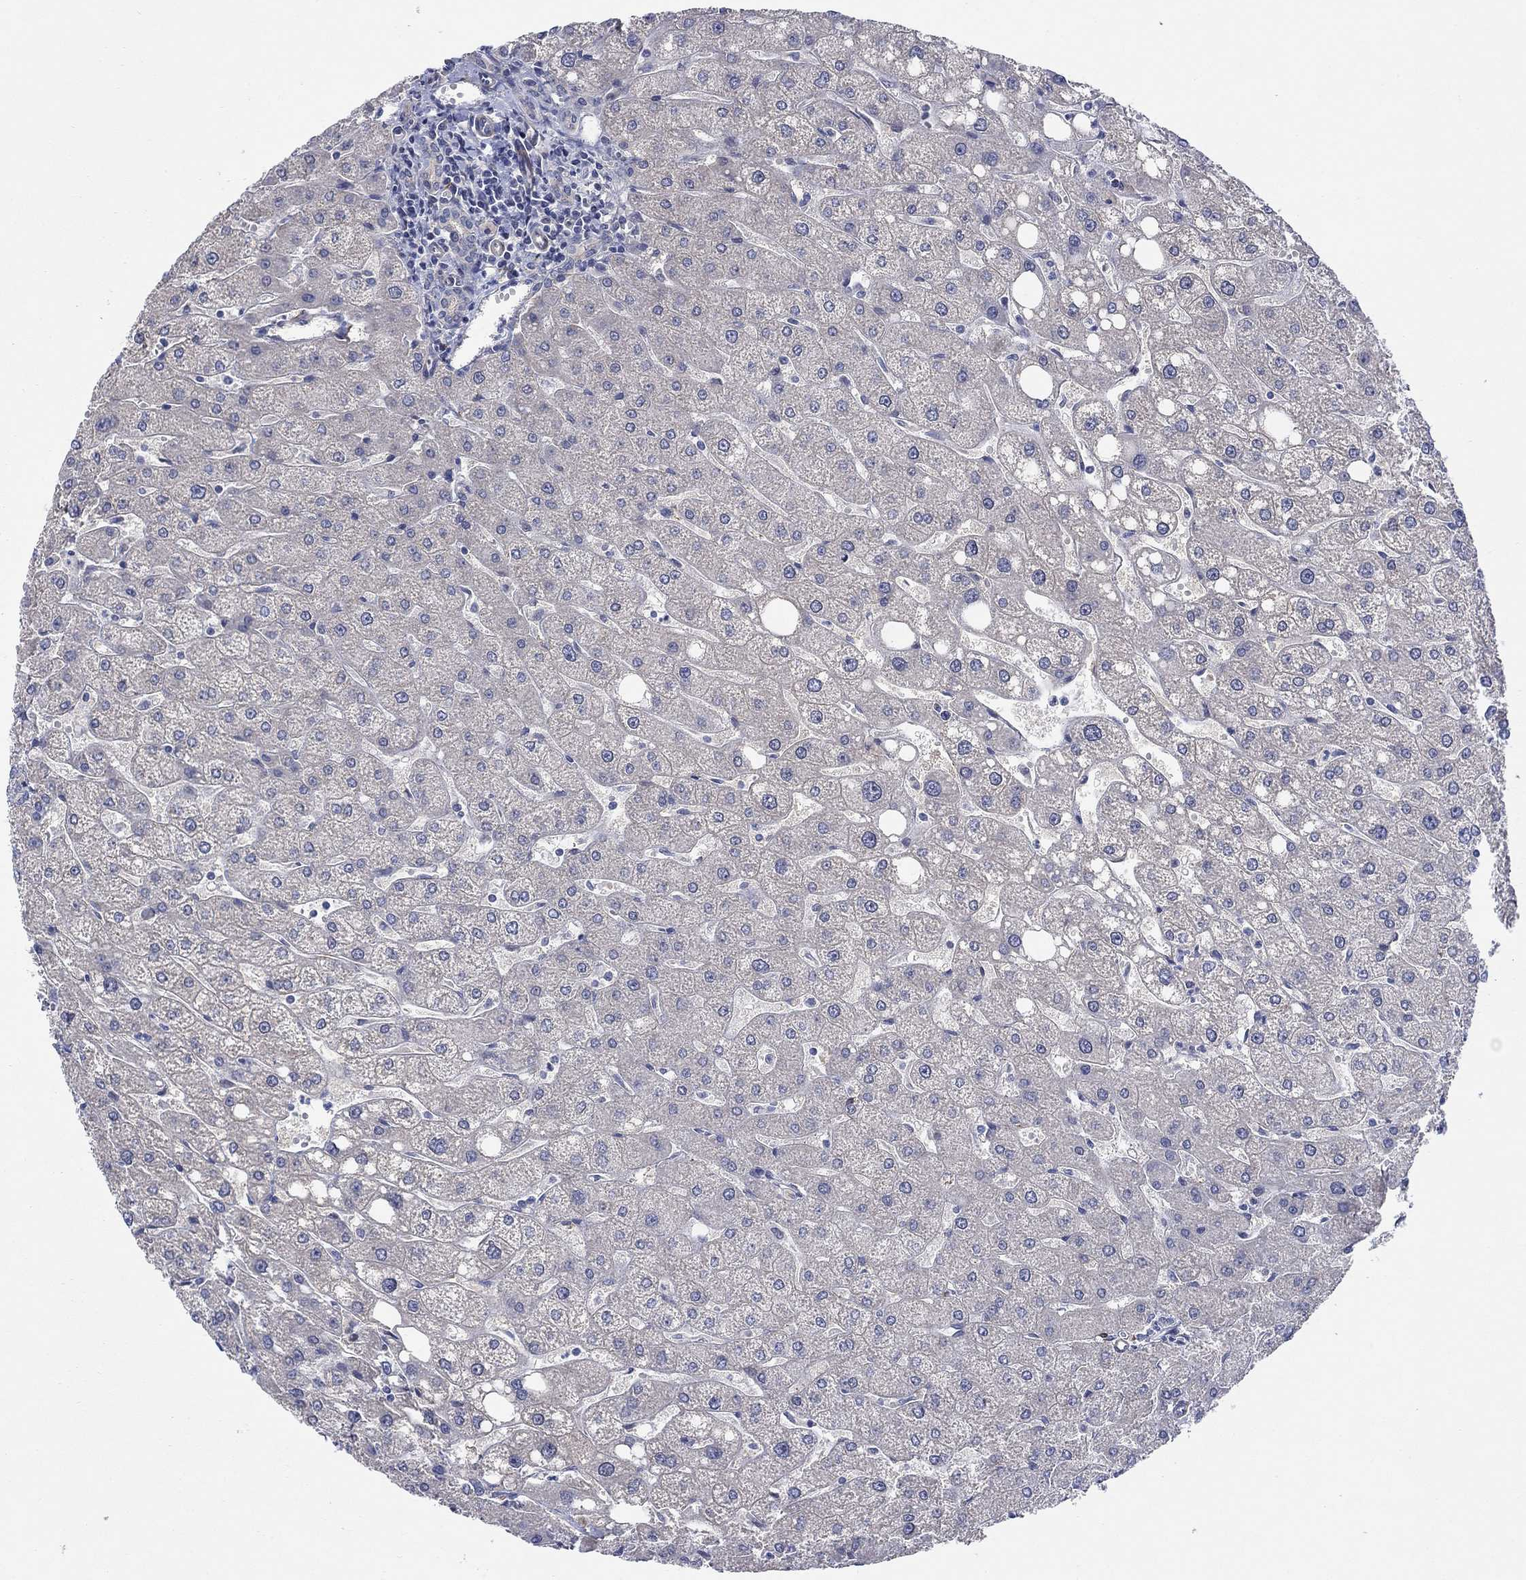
{"staining": {"intensity": "negative", "quantity": "none", "location": "none"}, "tissue": "liver", "cell_type": "Cholangiocytes", "image_type": "normal", "snomed": [{"axis": "morphology", "description": "Normal tissue, NOS"}, {"axis": "topography", "description": "Liver"}], "caption": "Immunohistochemical staining of benign liver demonstrates no significant expression in cholangiocytes.", "gene": "SCN7A", "patient": {"sex": "male", "age": 67}}